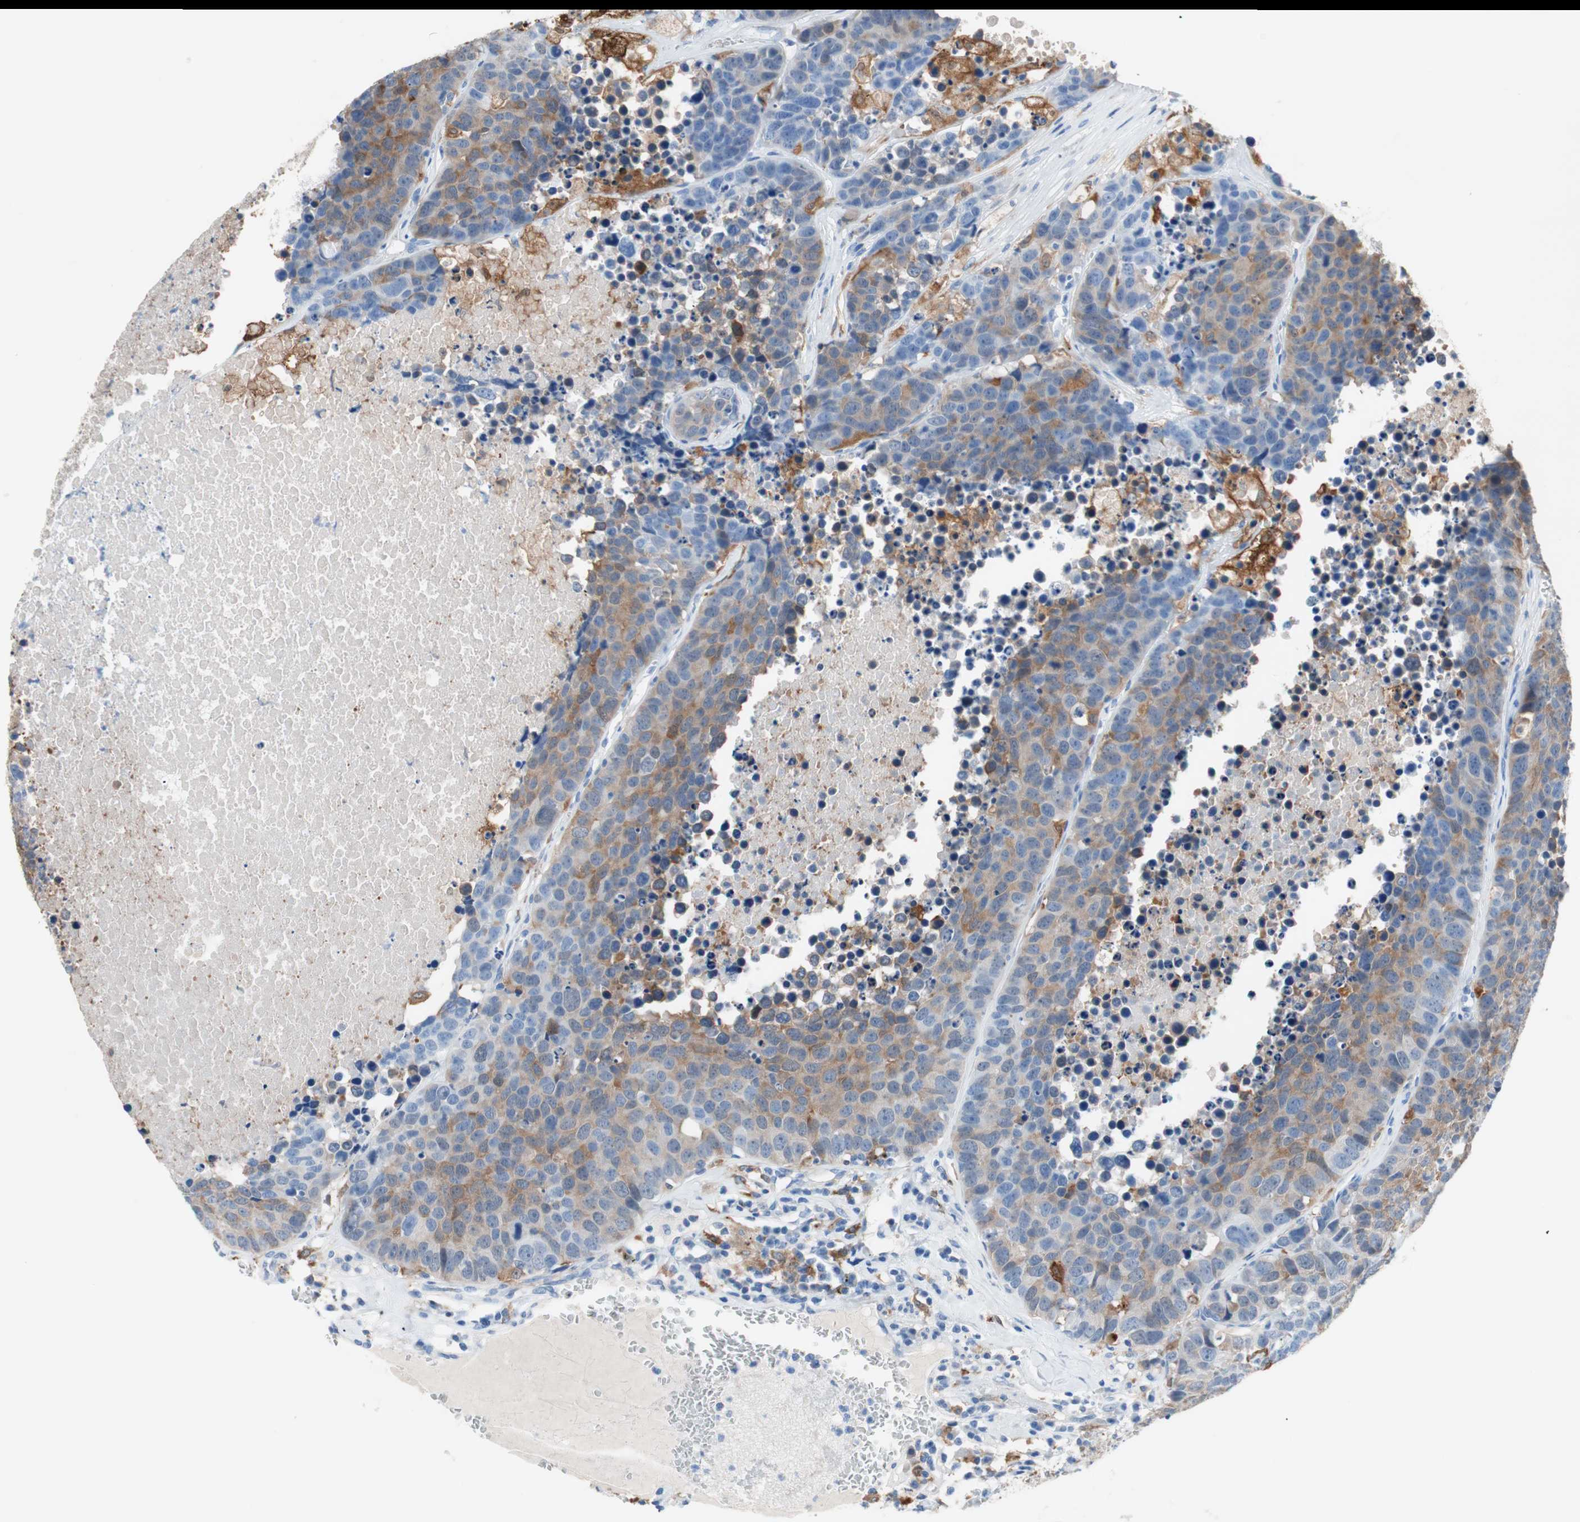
{"staining": {"intensity": "moderate", "quantity": "25%-75%", "location": "cytoplasmic/membranous"}, "tissue": "carcinoid", "cell_type": "Tumor cells", "image_type": "cancer", "snomed": [{"axis": "morphology", "description": "Carcinoid, malignant, NOS"}, {"axis": "topography", "description": "Lung"}], "caption": "Protein analysis of carcinoid (malignant) tissue shows moderate cytoplasmic/membranous positivity in approximately 25%-75% of tumor cells.", "gene": "GLUL", "patient": {"sex": "male", "age": 60}}